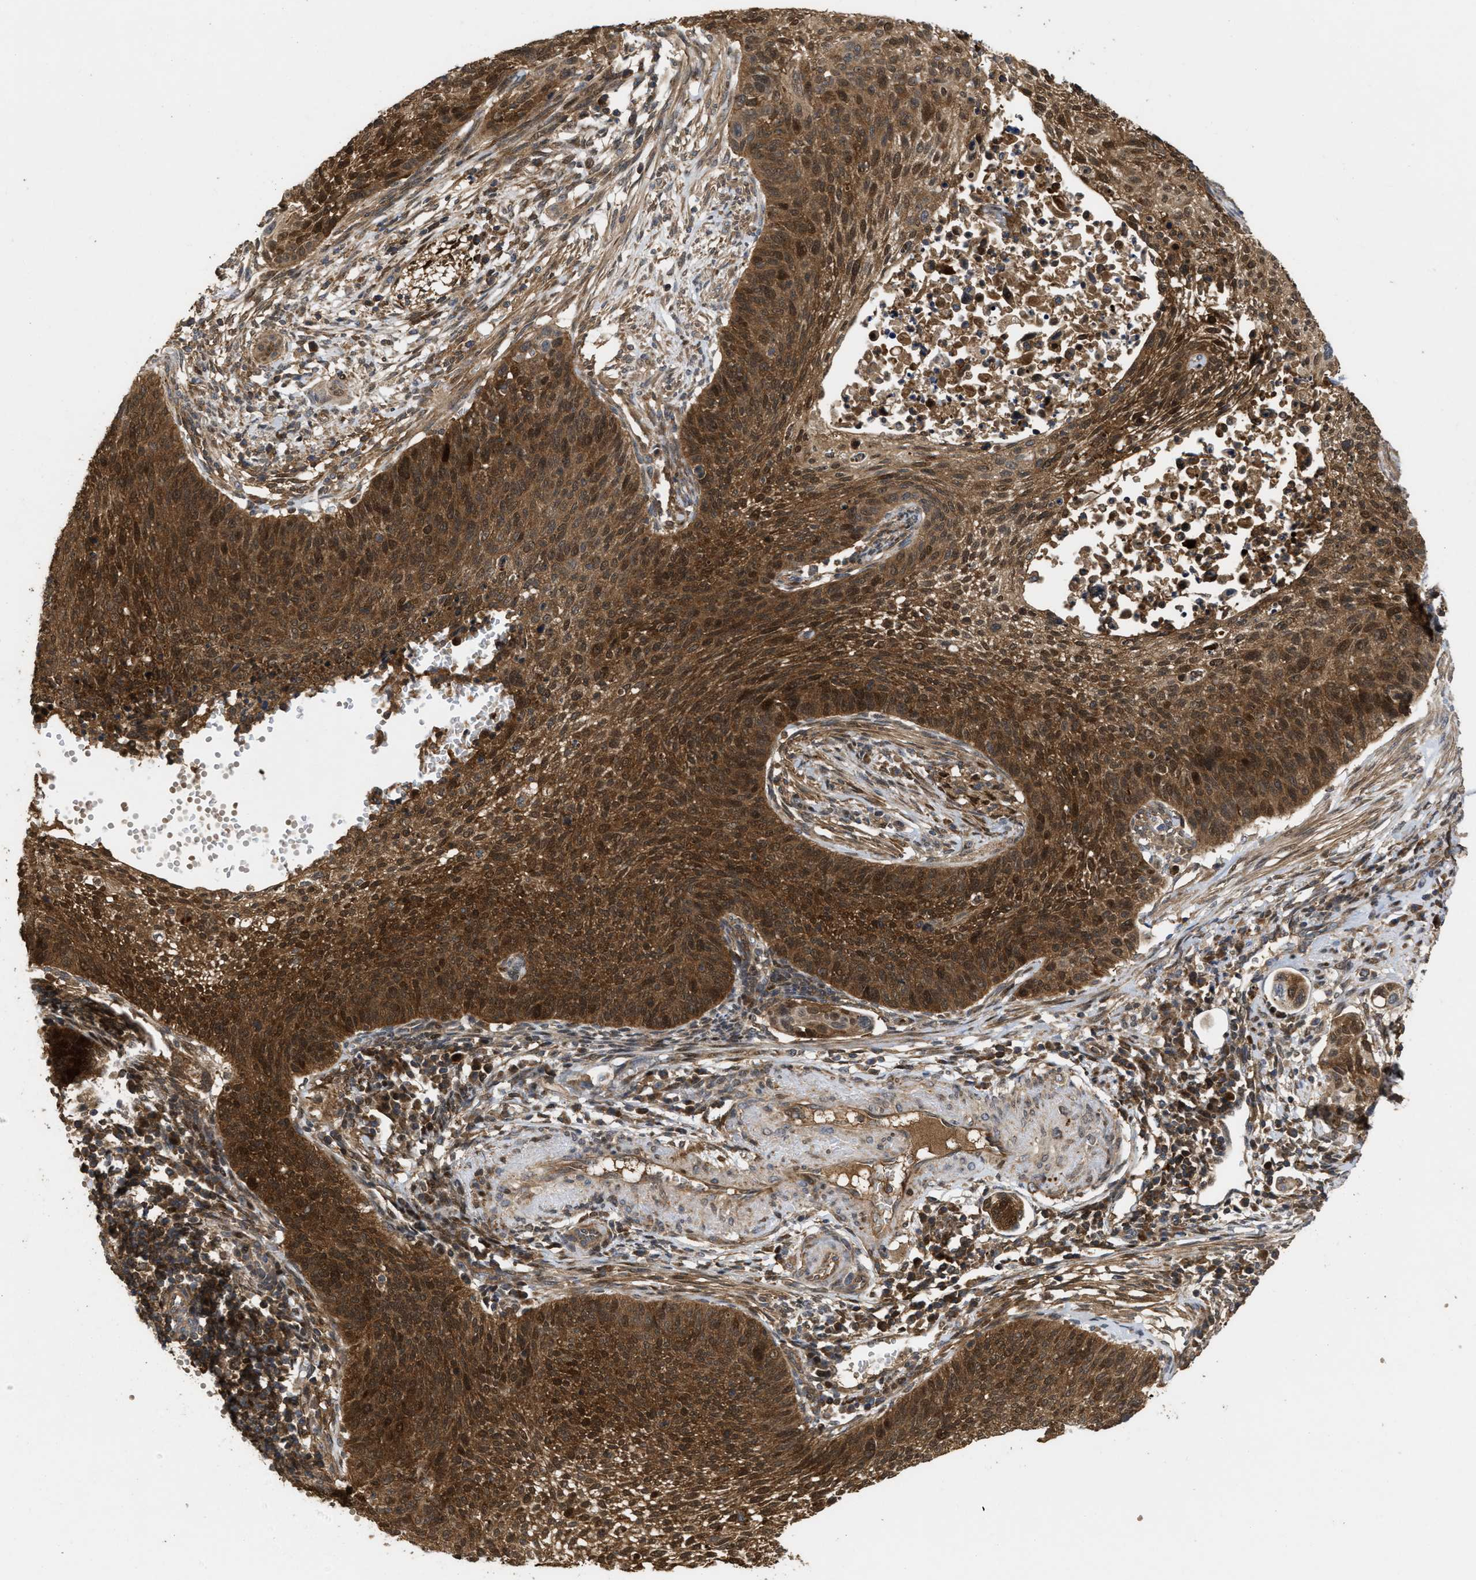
{"staining": {"intensity": "strong", "quantity": ">75%", "location": "cytoplasmic/membranous,nuclear"}, "tissue": "cervical cancer", "cell_type": "Tumor cells", "image_type": "cancer", "snomed": [{"axis": "morphology", "description": "Squamous cell carcinoma, NOS"}, {"axis": "topography", "description": "Cervix"}], "caption": "A brown stain highlights strong cytoplasmic/membranous and nuclear expression of a protein in human squamous cell carcinoma (cervical) tumor cells.", "gene": "CBR3", "patient": {"sex": "female", "age": 70}}